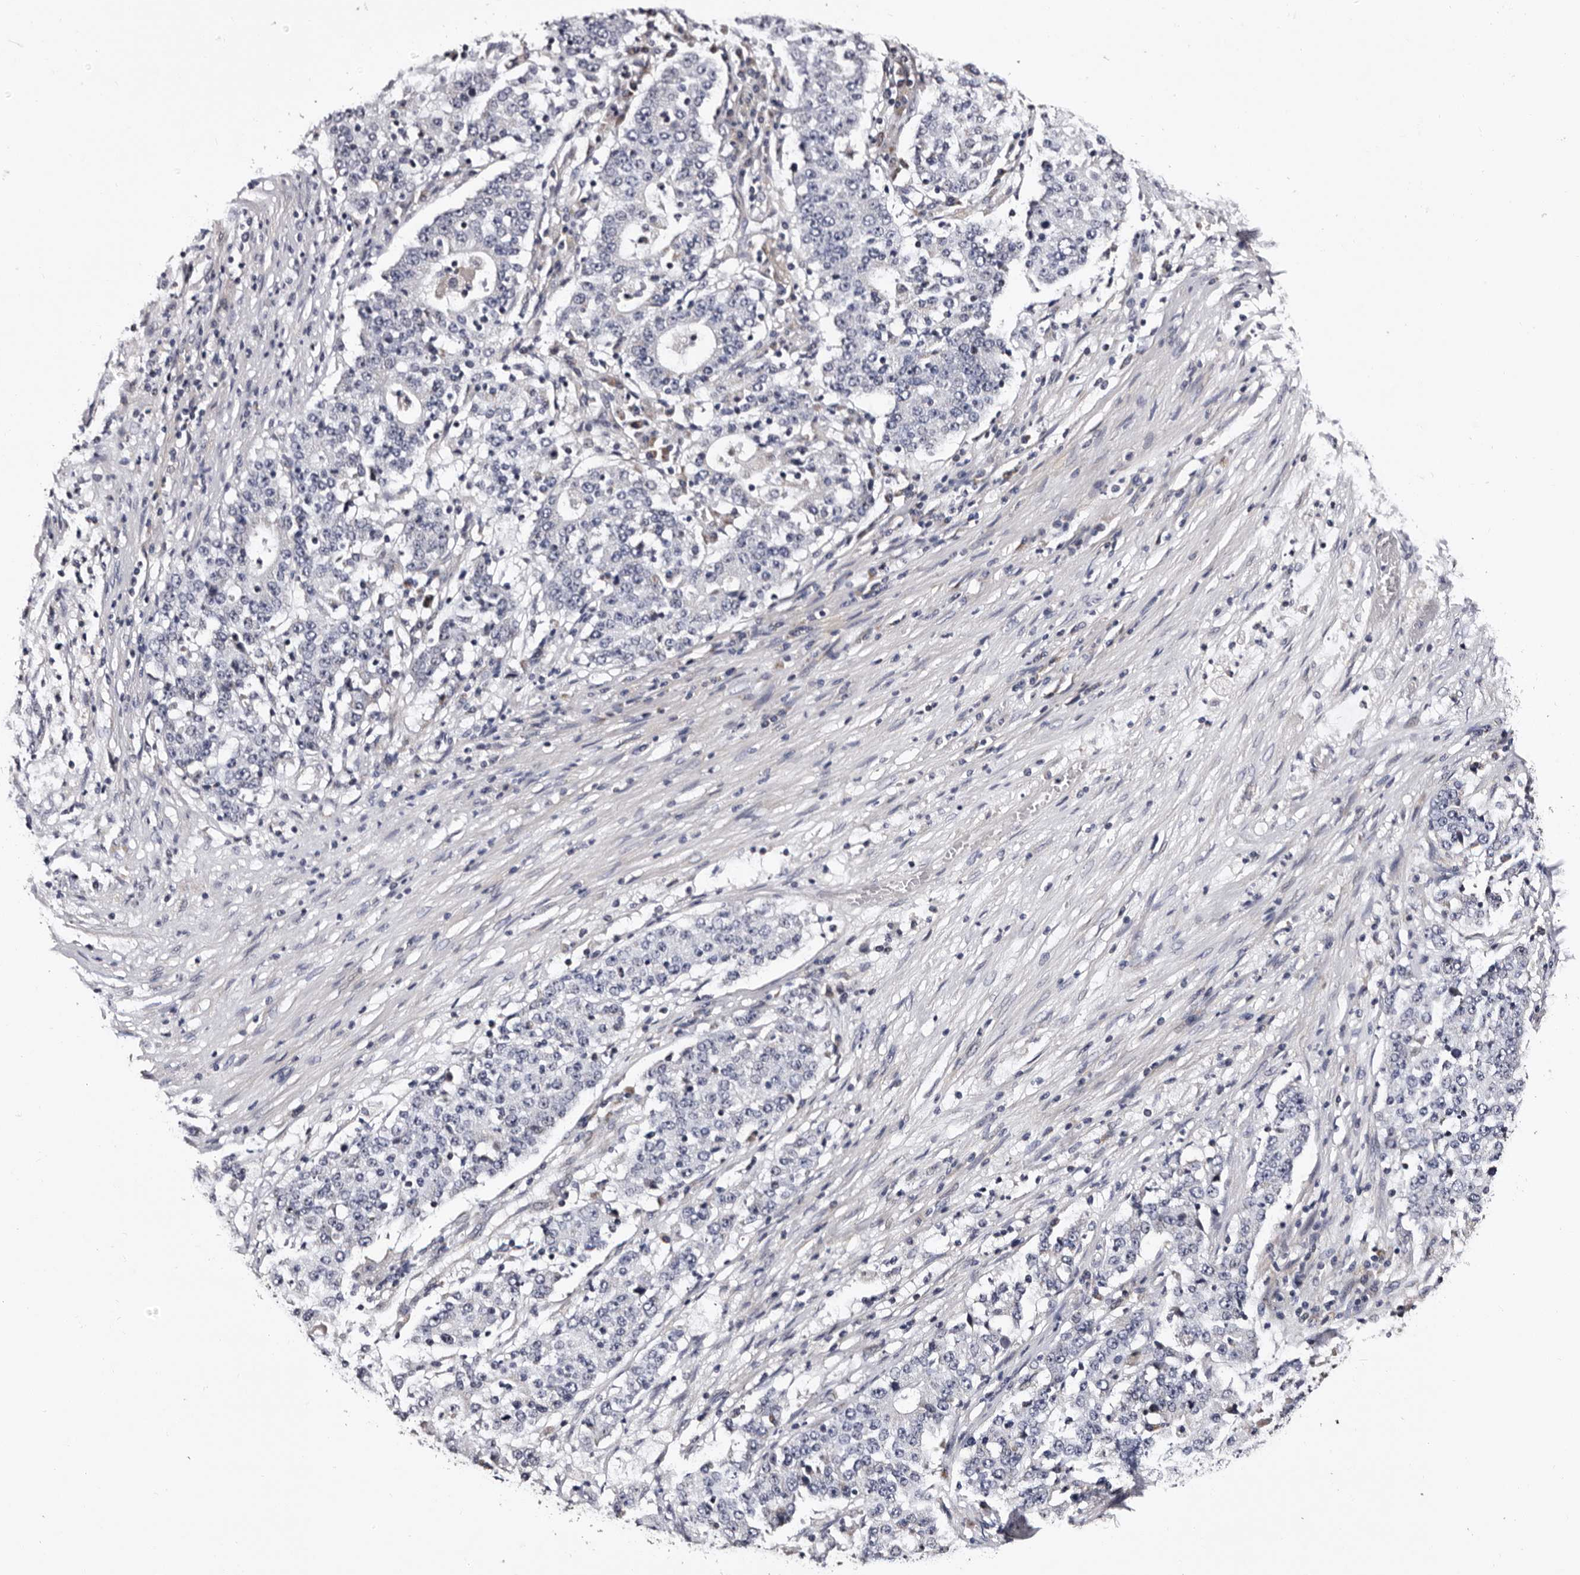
{"staining": {"intensity": "negative", "quantity": "none", "location": "none"}, "tissue": "stomach cancer", "cell_type": "Tumor cells", "image_type": "cancer", "snomed": [{"axis": "morphology", "description": "Adenocarcinoma, NOS"}, {"axis": "topography", "description": "Stomach"}], "caption": "IHC photomicrograph of neoplastic tissue: human stomach cancer (adenocarcinoma) stained with DAB demonstrates no significant protein staining in tumor cells.", "gene": "TAF4B", "patient": {"sex": "male", "age": 59}}